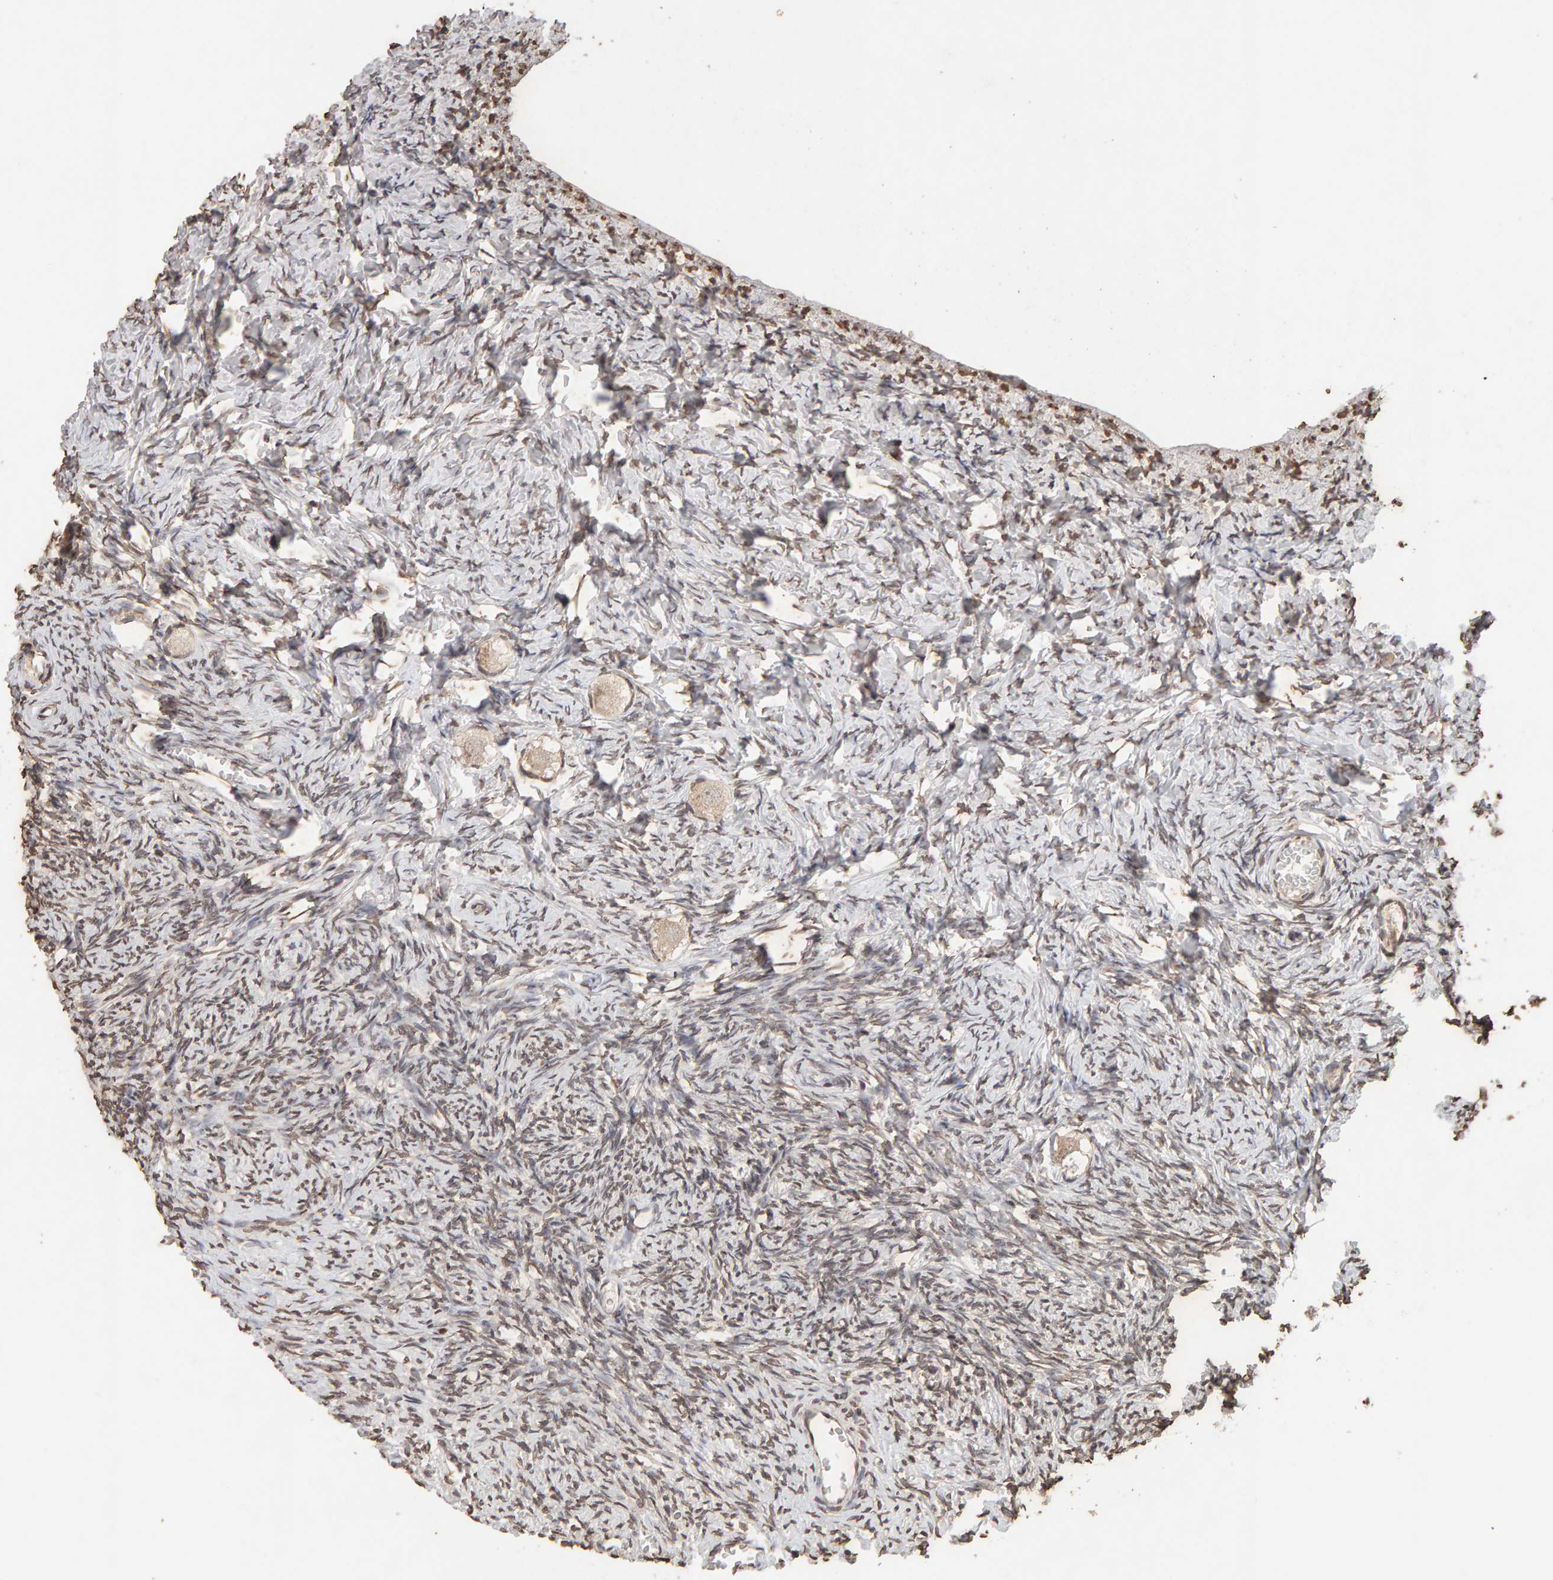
{"staining": {"intensity": "weak", "quantity": ">75%", "location": "cytoplasmic/membranous,nuclear"}, "tissue": "ovary", "cell_type": "Follicle cells", "image_type": "normal", "snomed": [{"axis": "morphology", "description": "Normal tissue, NOS"}, {"axis": "topography", "description": "Ovary"}], "caption": "High-magnification brightfield microscopy of normal ovary stained with DAB (brown) and counterstained with hematoxylin (blue). follicle cells exhibit weak cytoplasmic/membranous,nuclear staining is appreciated in about>75% of cells. (DAB (3,3'-diaminobenzidine) IHC, brown staining for protein, blue staining for nuclei).", "gene": "DNAJB5", "patient": {"sex": "female", "age": 27}}